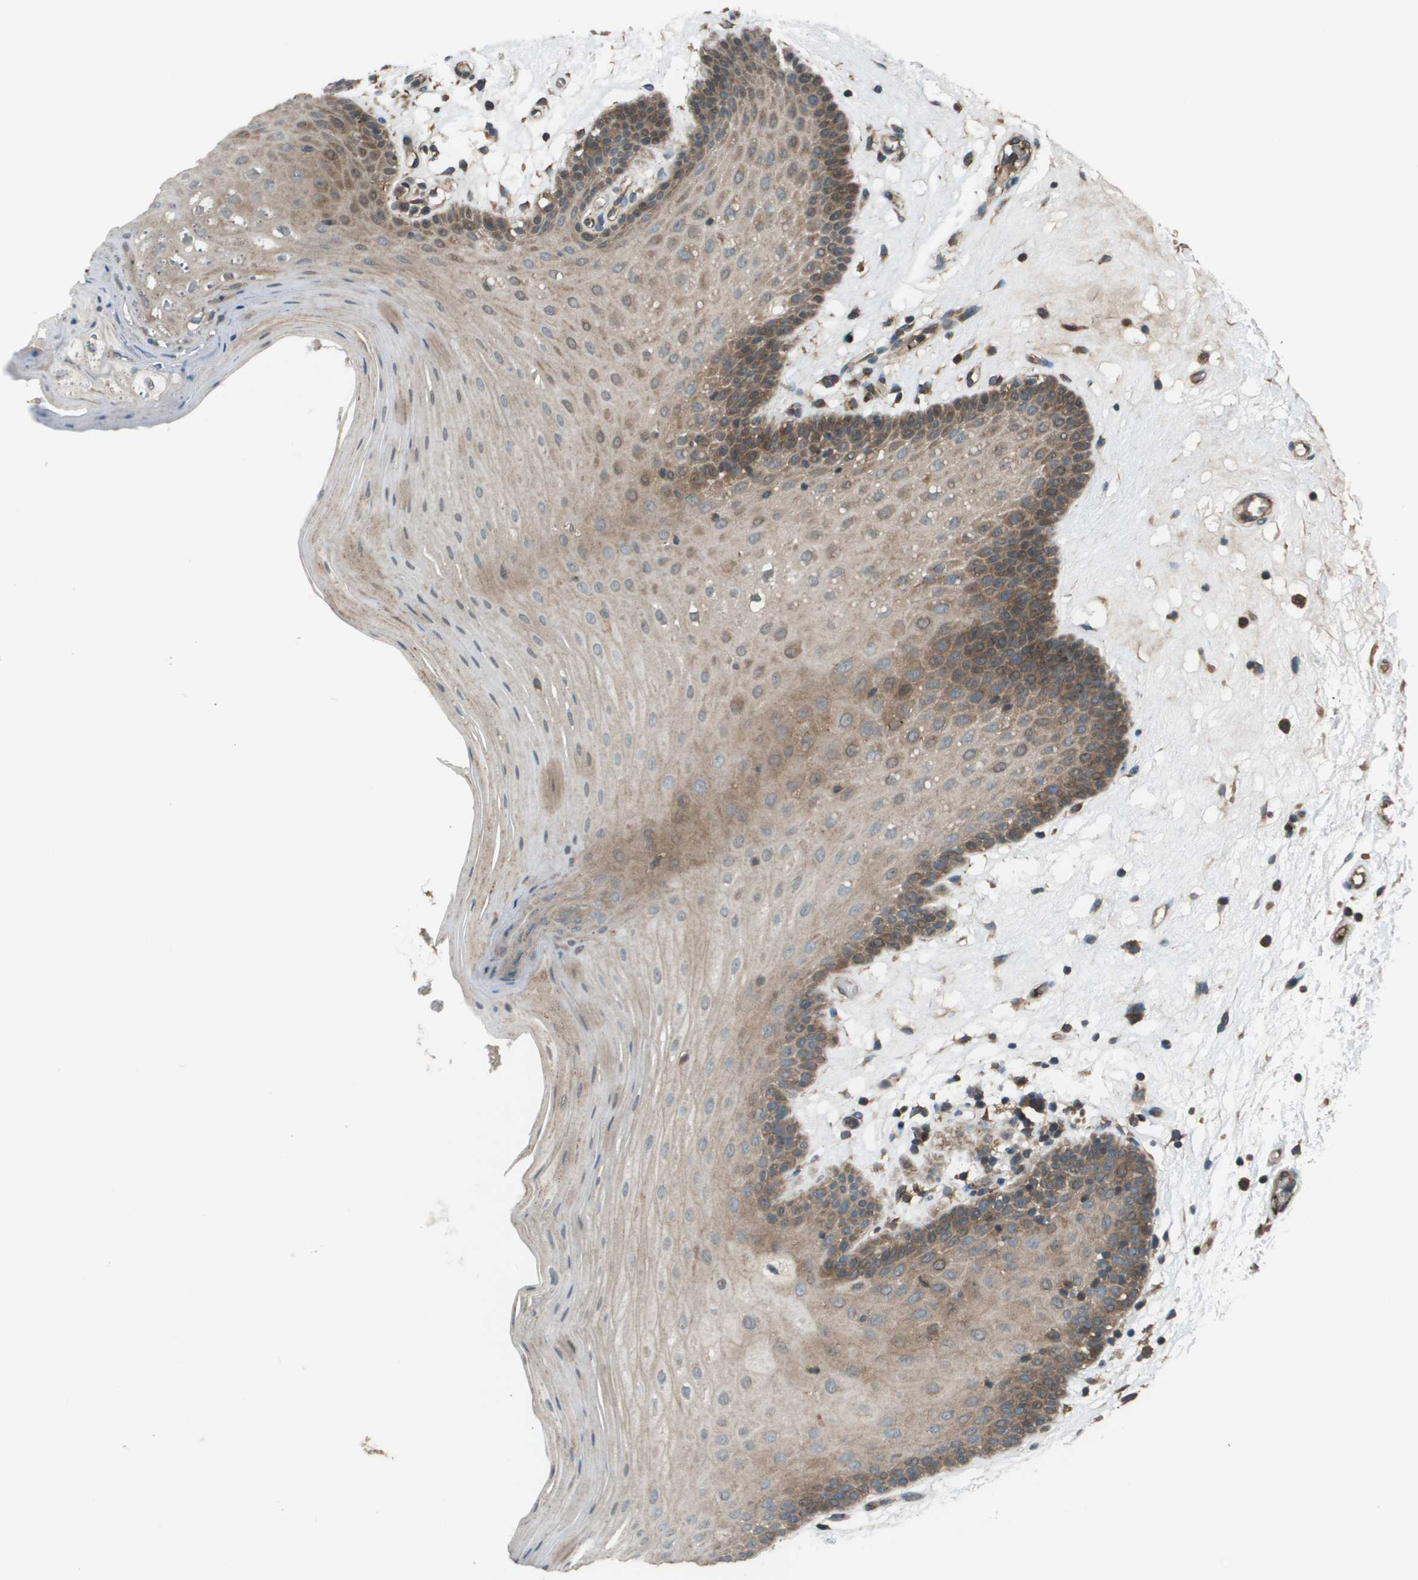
{"staining": {"intensity": "moderate", "quantity": "25%-75%", "location": "cytoplasmic/membranous"}, "tissue": "oral mucosa", "cell_type": "Squamous epithelial cells", "image_type": "normal", "snomed": [{"axis": "morphology", "description": "Normal tissue, NOS"}, {"axis": "morphology", "description": "Squamous cell carcinoma, NOS"}, {"axis": "topography", "description": "Skeletal muscle"}, {"axis": "topography", "description": "Oral tissue"}, {"axis": "topography", "description": "Head-Neck"}], "caption": "Immunohistochemical staining of normal oral mucosa shows 25%-75% levels of moderate cytoplasmic/membranous protein staining in about 25%-75% of squamous epithelial cells.", "gene": "PLPBP", "patient": {"sex": "male", "age": 71}}